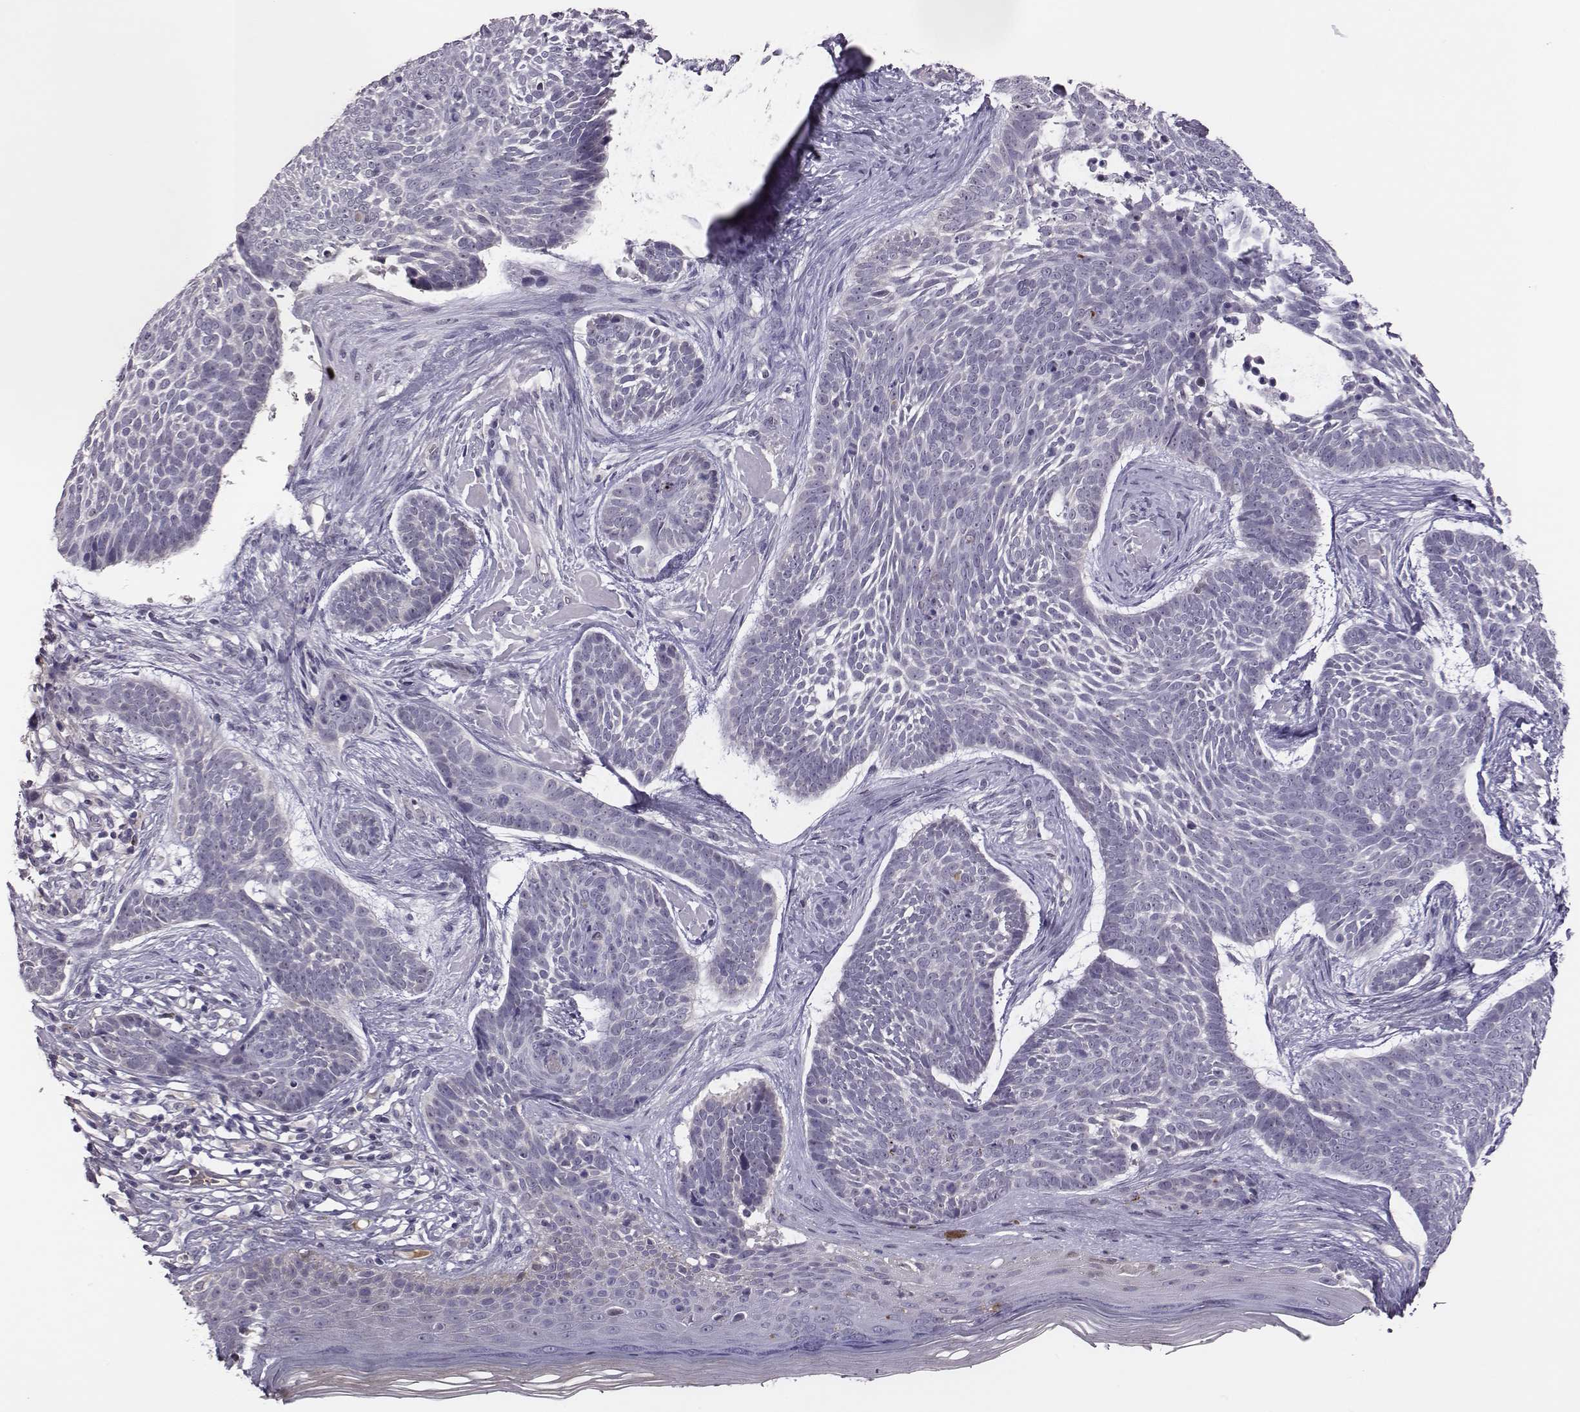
{"staining": {"intensity": "negative", "quantity": "none", "location": "none"}, "tissue": "skin cancer", "cell_type": "Tumor cells", "image_type": "cancer", "snomed": [{"axis": "morphology", "description": "Basal cell carcinoma"}, {"axis": "topography", "description": "Skin"}], "caption": "IHC micrograph of neoplastic tissue: human basal cell carcinoma (skin) stained with DAB (3,3'-diaminobenzidine) demonstrates no significant protein staining in tumor cells.", "gene": "KMO", "patient": {"sex": "male", "age": 85}}